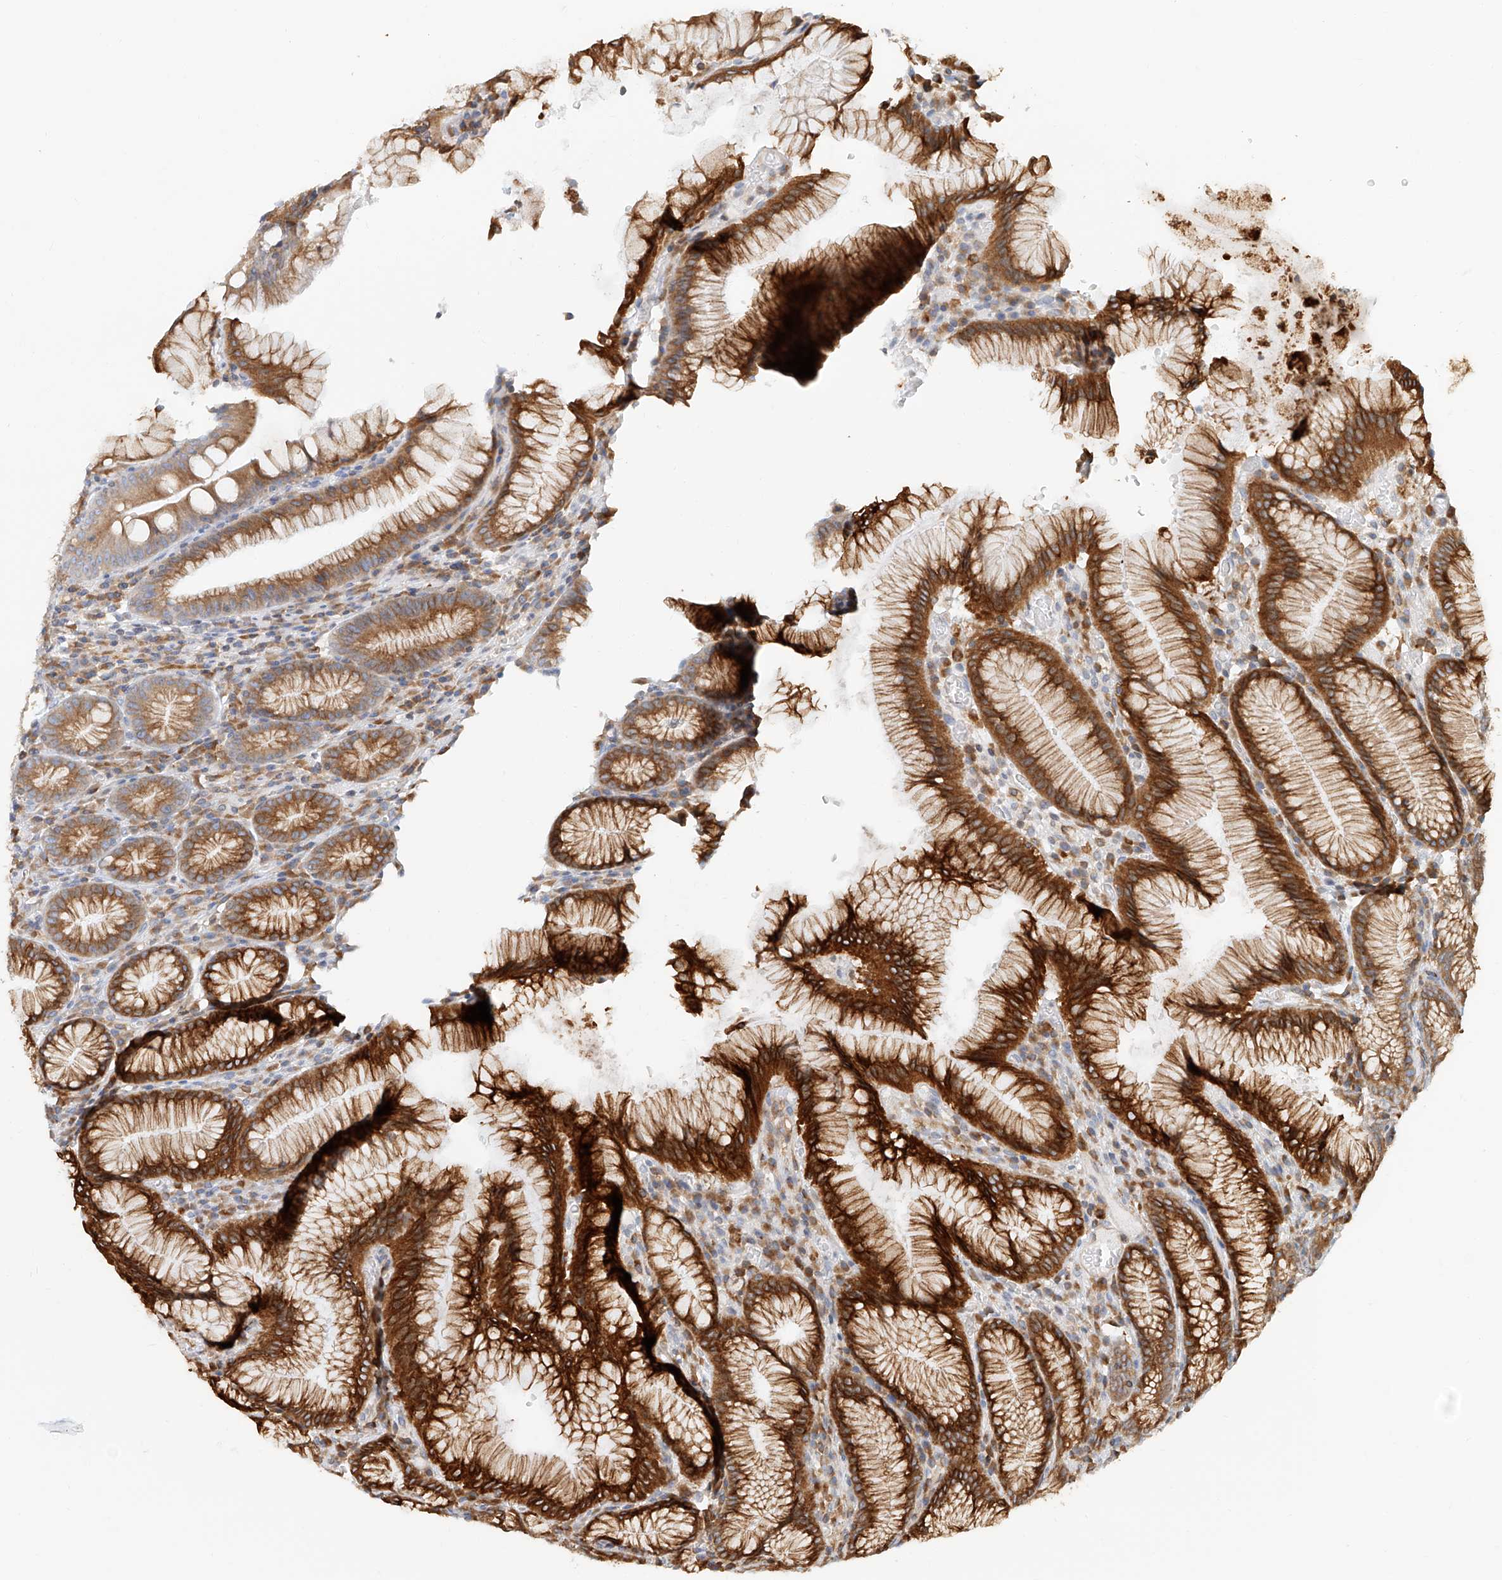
{"staining": {"intensity": "strong", "quantity": ">75%", "location": "cytoplasmic/membranous"}, "tissue": "stomach", "cell_type": "Glandular cells", "image_type": "normal", "snomed": [{"axis": "morphology", "description": "Normal tissue, NOS"}, {"axis": "topography", "description": "Stomach"}], "caption": "Immunohistochemical staining of normal human stomach demonstrates strong cytoplasmic/membranous protein positivity in about >75% of glandular cells. (DAB (3,3'-diaminobenzidine) = brown stain, brightfield microscopy at high magnification).", "gene": "DHRS7", "patient": {"sex": "male", "age": 55}}